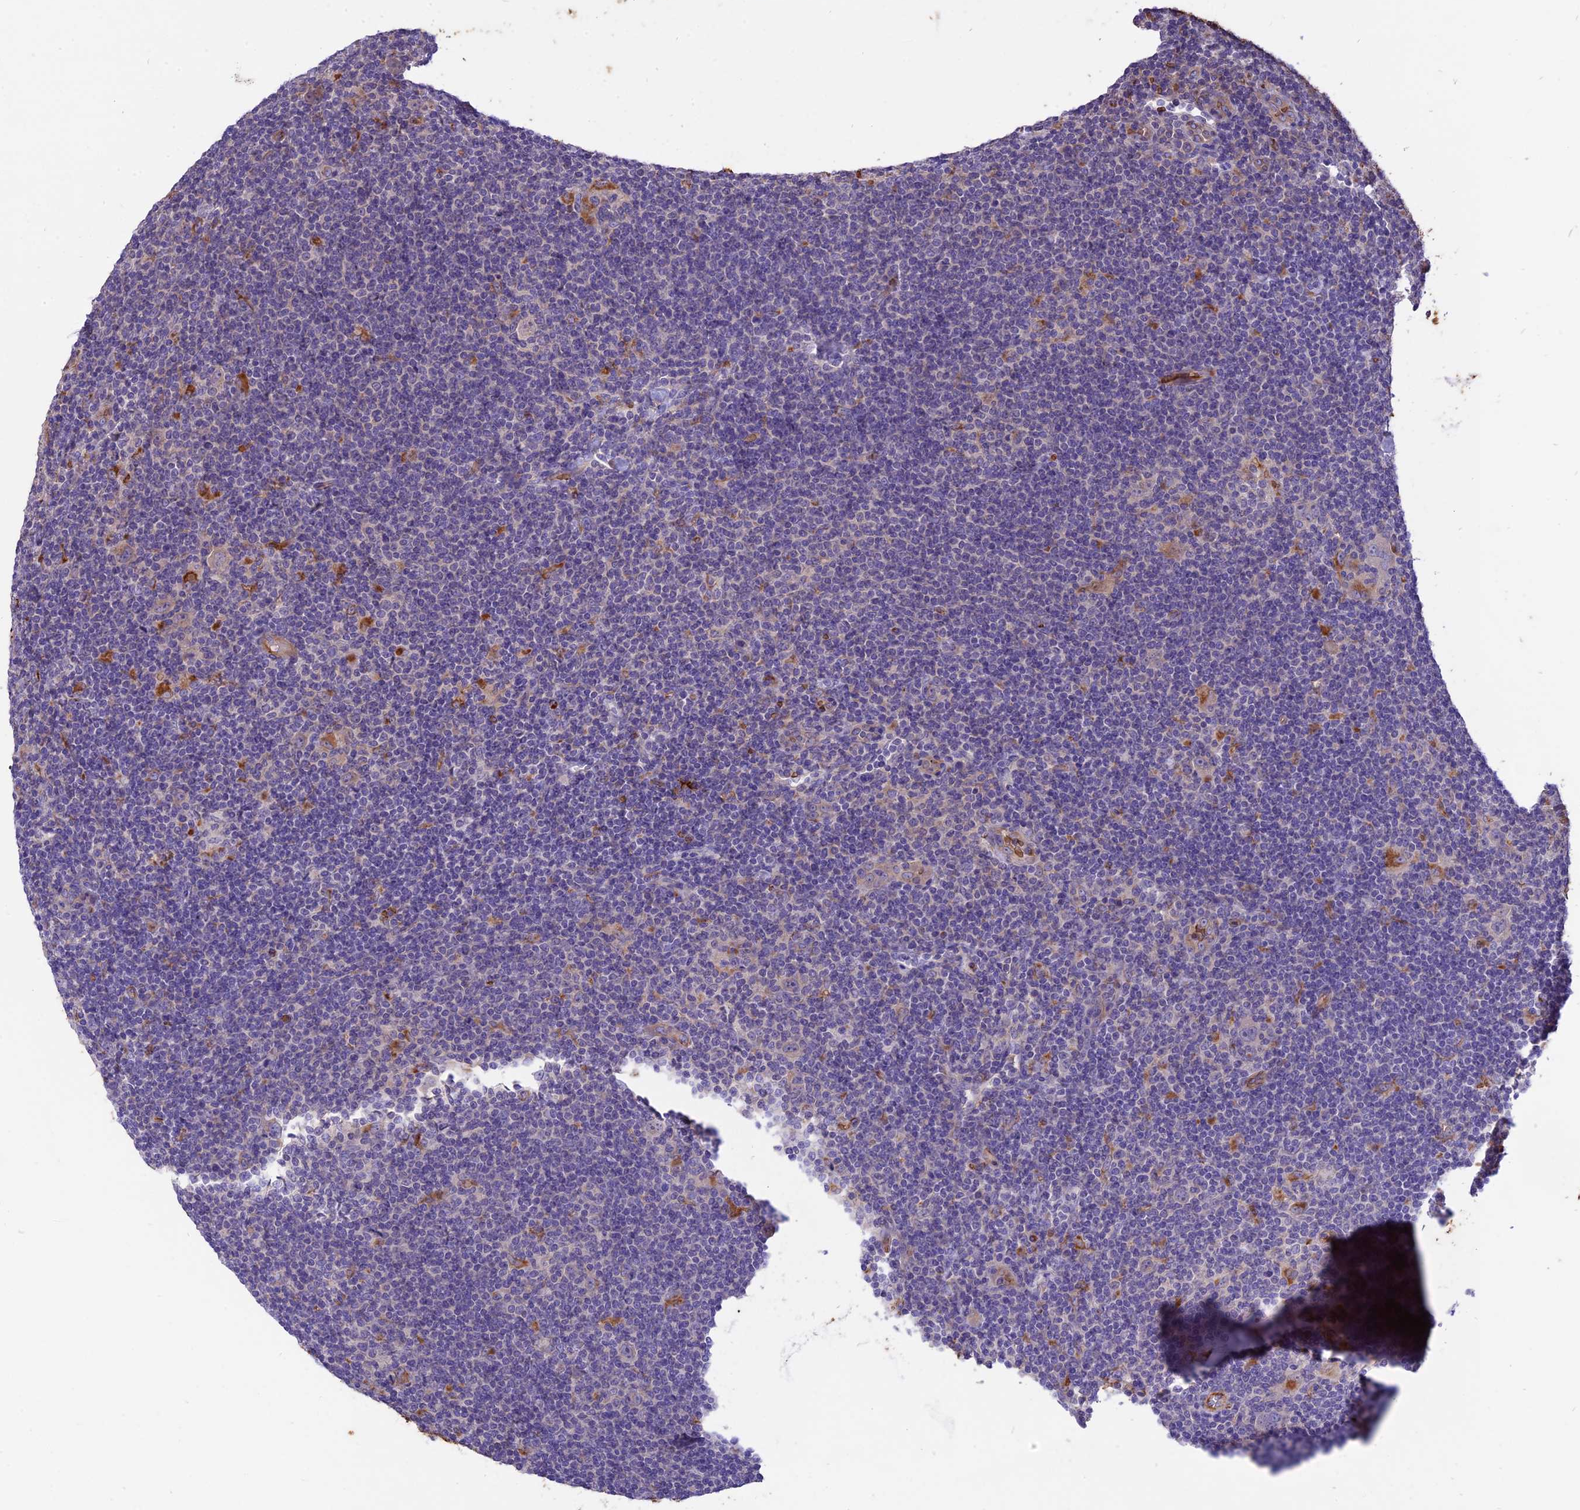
{"staining": {"intensity": "weak", "quantity": "<25%", "location": "cytoplasmic/membranous"}, "tissue": "lymphoma", "cell_type": "Tumor cells", "image_type": "cancer", "snomed": [{"axis": "morphology", "description": "Hodgkin's disease, NOS"}, {"axis": "topography", "description": "Lymph node"}], "caption": "Hodgkin's disease stained for a protein using immunohistochemistry reveals no expression tumor cells.", "gene": "TTC4", "patient": {"sex": "female", "age": 57}}